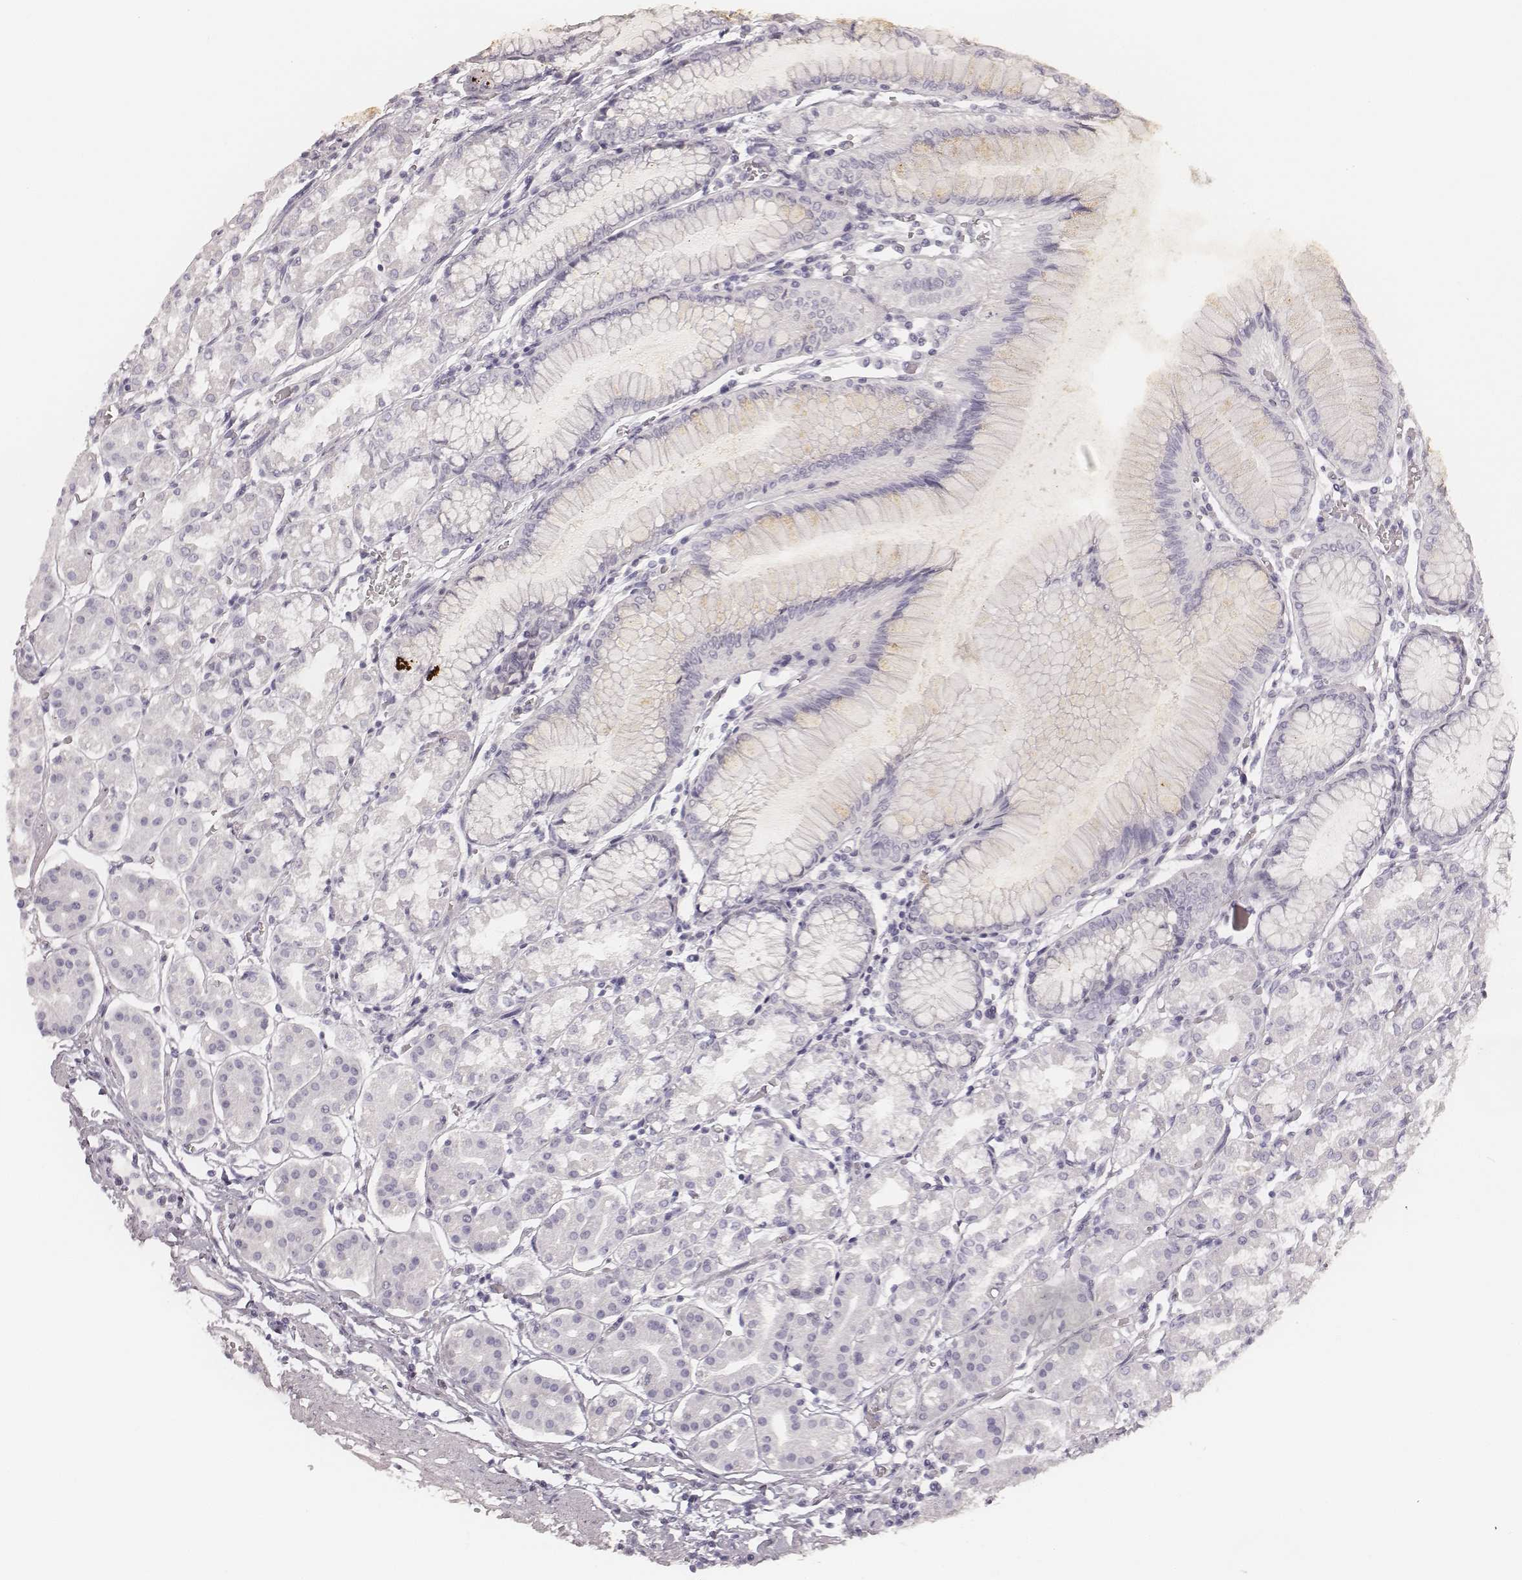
{"staining": {"intensity": "negative", "quantity": "none", "location": "none"}, "tissue": "stomach", "cell_type": "Glandular cells", "image_type": "normal", "snomed": [{"axis": "morphology", "description": "Normal tissue, NOS"}, {"axis": "topography", "description": "Skeletal muscle"}, {"axis": "topography", "description": "Stomach"}], "caption": "This photomicrograph is of normal stomach stained with IHC to label a protein in brown with the nuclei are counter-stained blue. There is no staining in glandular cells. (DAB (3,3'-diaminobenzidine) IHC visualized using brightfield microscopy, high magnification).", "gene": "KRT72", "patient": {"sex": "female", "age": 57}}